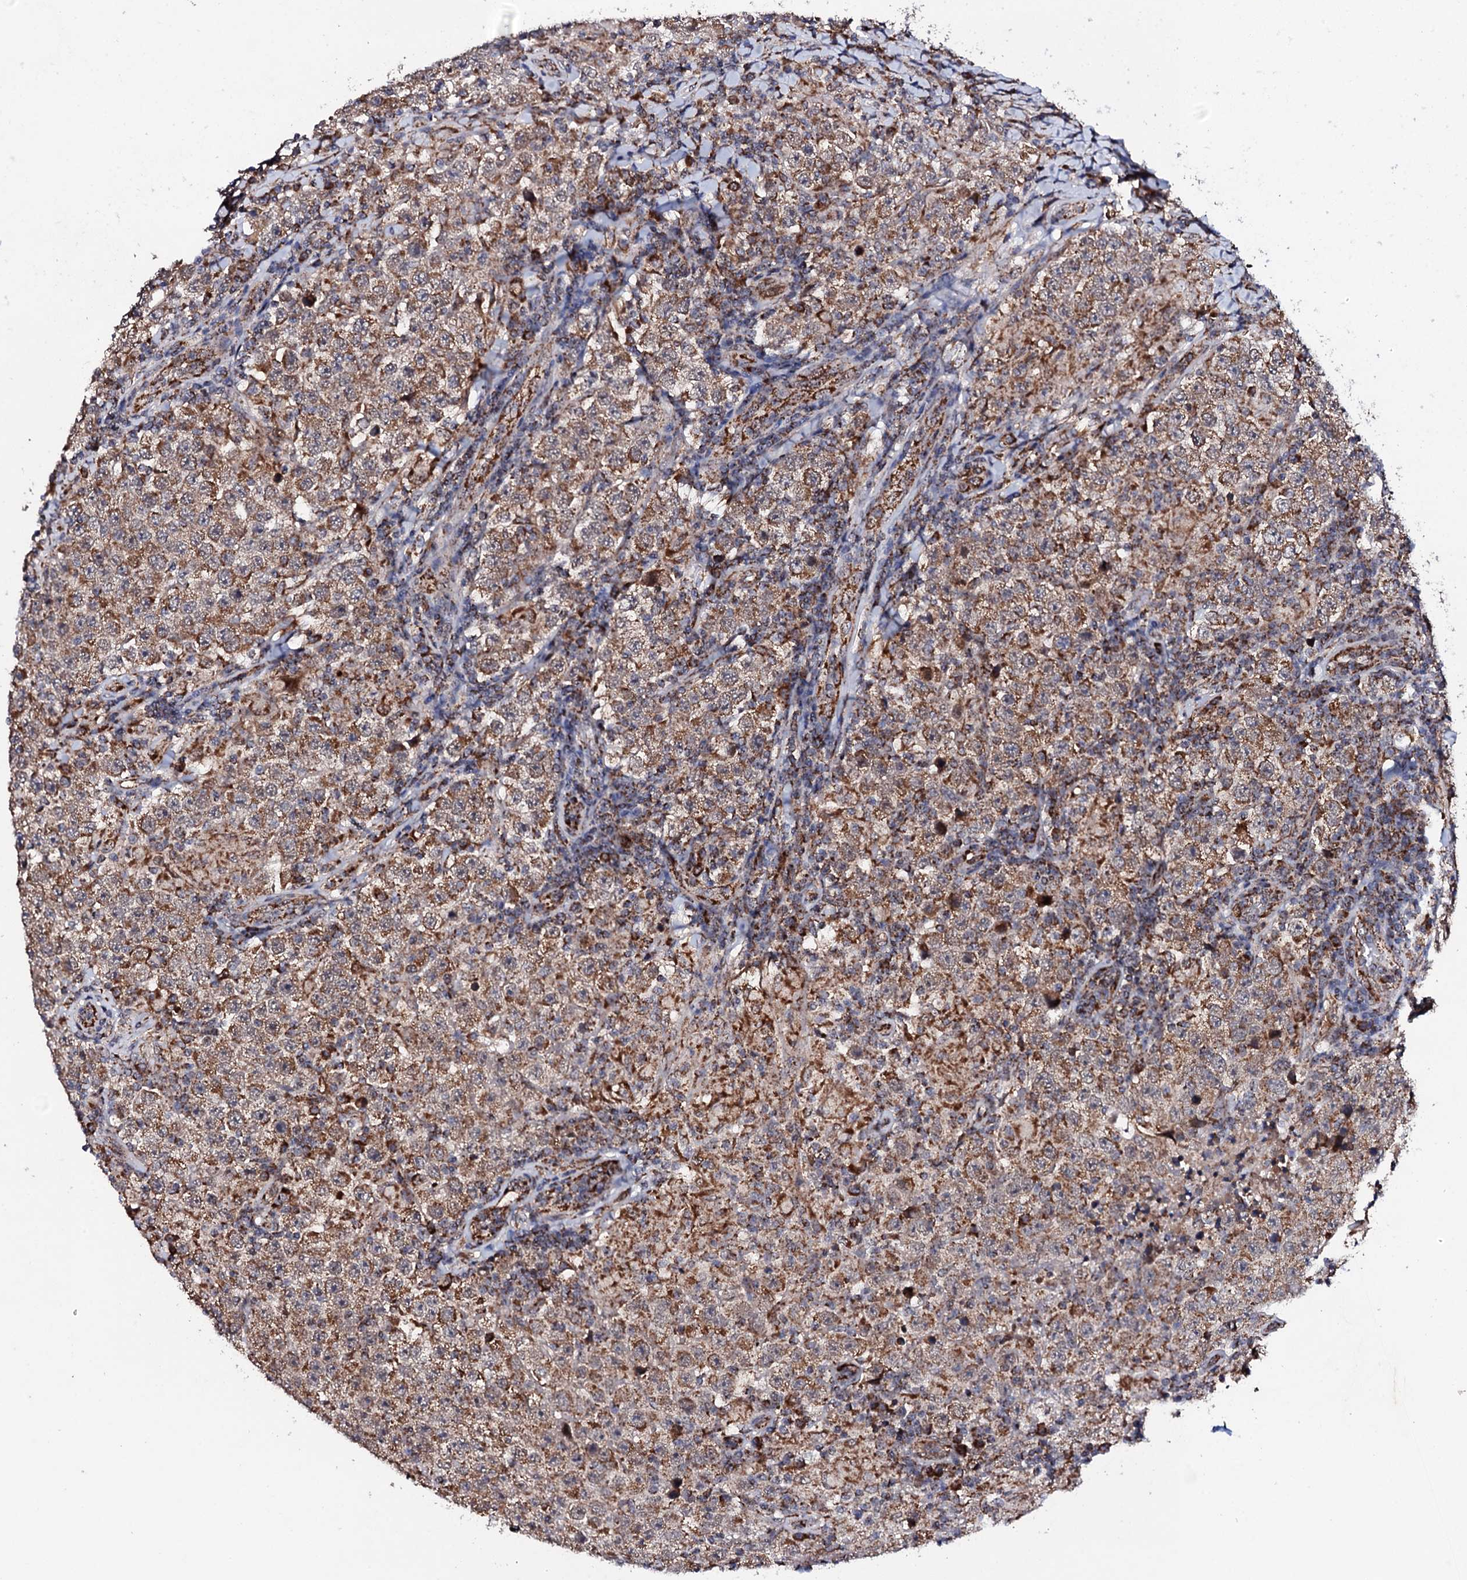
{"staining": {"intensity": "moderate", "quantity": ">75%", "location": "cytoplasmic/membranous"}, "tissue": "testis cancer", "cell_type": "Tumor cells", "image_type": "cancer", "snomed": [{"axis": "morphology", "description": "Normal tissue, NOS"}, {"axis": "morphology", "description": "Urothelial carcinoma, High grade"}, {"axis": "morphology", "description": "Seminoma, NOS"}, {"axis": "morphology", "description": "Carcinoma, Embryonal, NOS"}, {"axis": "topography", "description": "Urinary bladder"}, {"axis": "topography", "description": "Testis"}], "caption": "Moderate cytoplasmic/membranous expression is seen in approximately >75% of tumor cells in testis cancer (seminoma). (DAB IHC with brightfield microscopy, high magnification).", "gene": "MTIF3", "patient": {"sex": "male", "age": 41}}